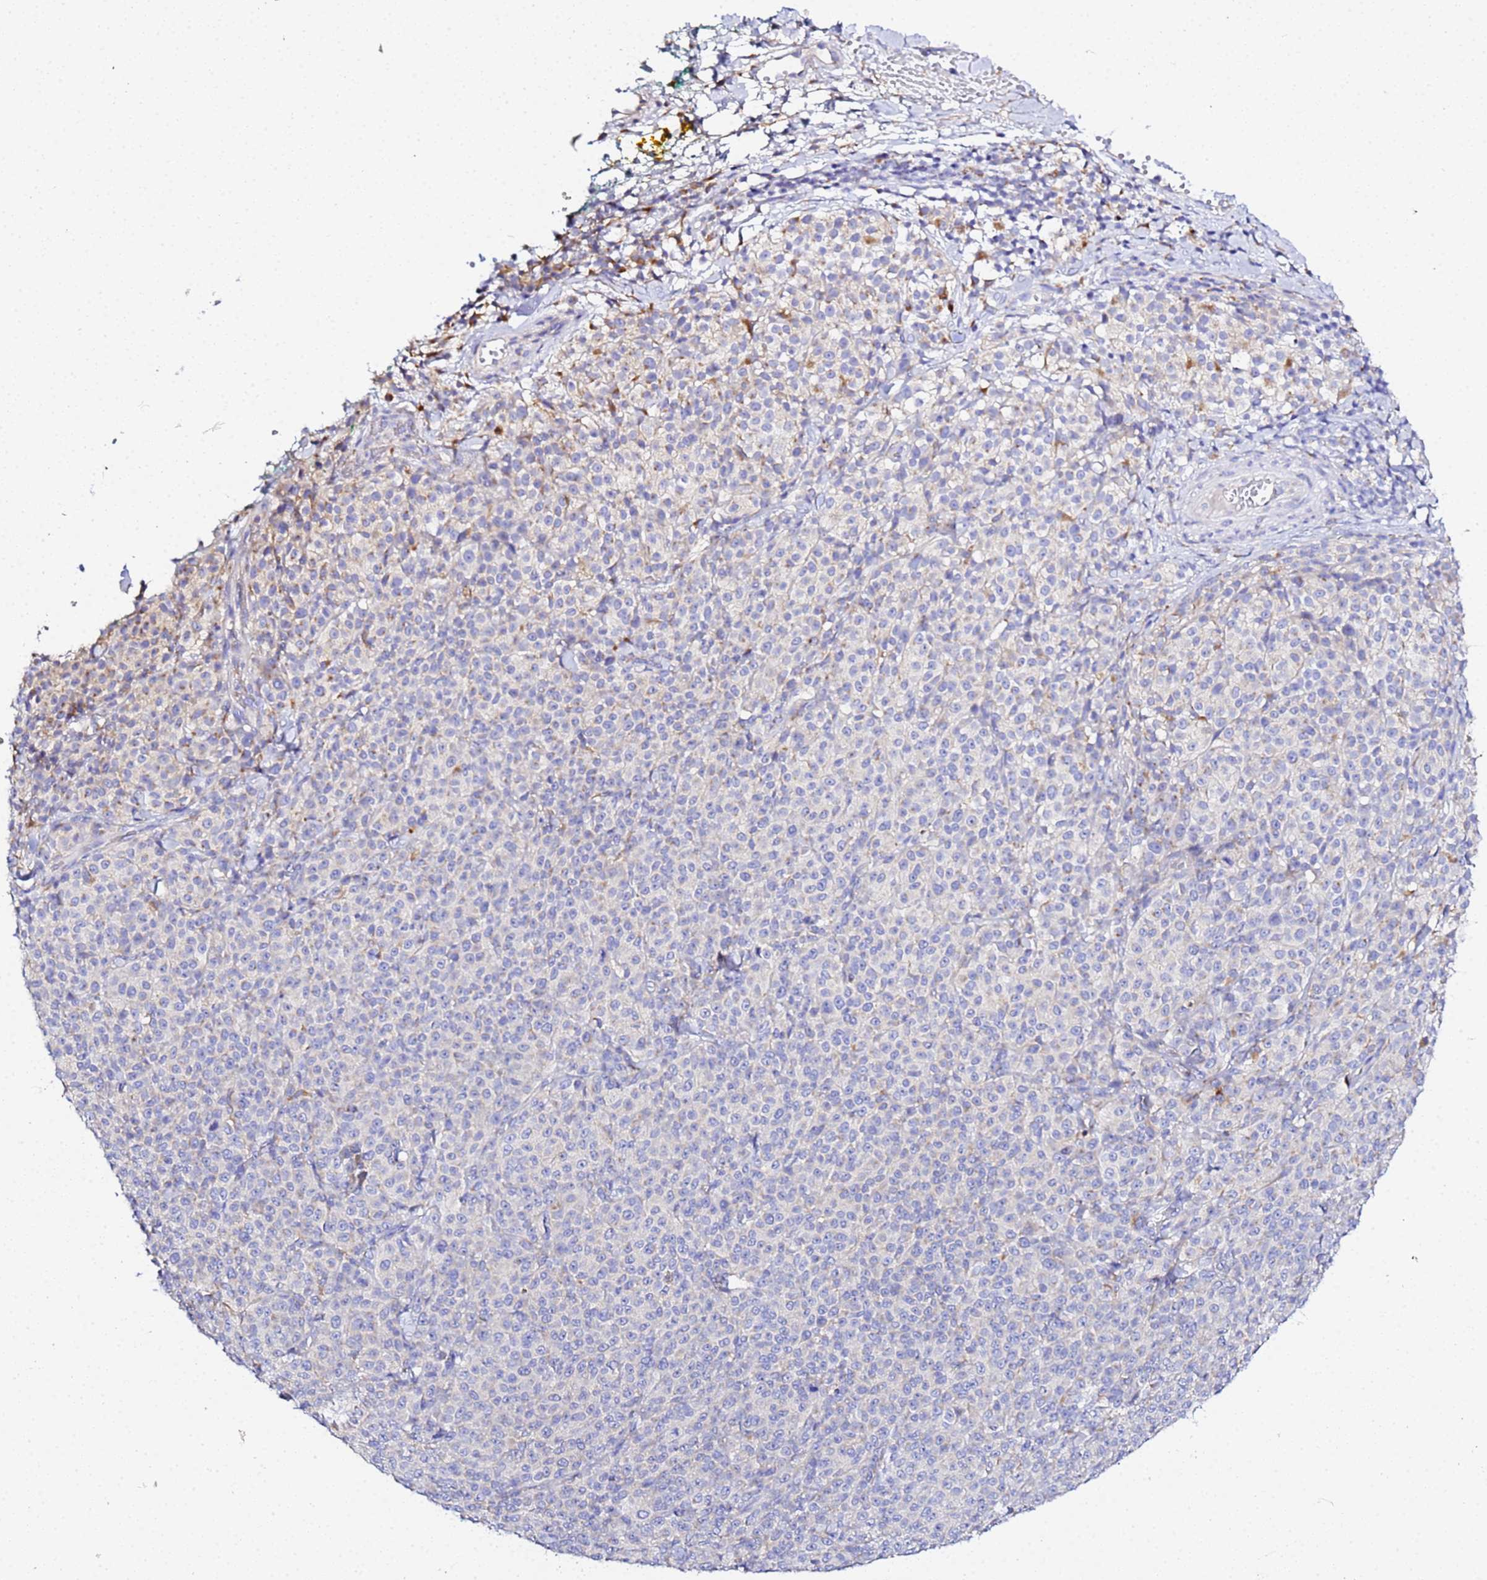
{"staining": {"intensity": "negative", "quantity": "none", "location": "none"}, "tissue": "melanoma", "cell_type": "Tumor cells", "image_type": "cancer", "snomed": [{"axis": "morphology", "description": "Normal tissue, NOS"}, {"axis": "morphology", "description": "Malignant melanoma, NOS"}, {"axis": "topography", "description": "Skin"}], "caption": "Photomicrograph shows no significant protein staining in tumor cells of melanoma.", "gene": "VTI1B", "patient": {"sex": "female", "age": 34}}